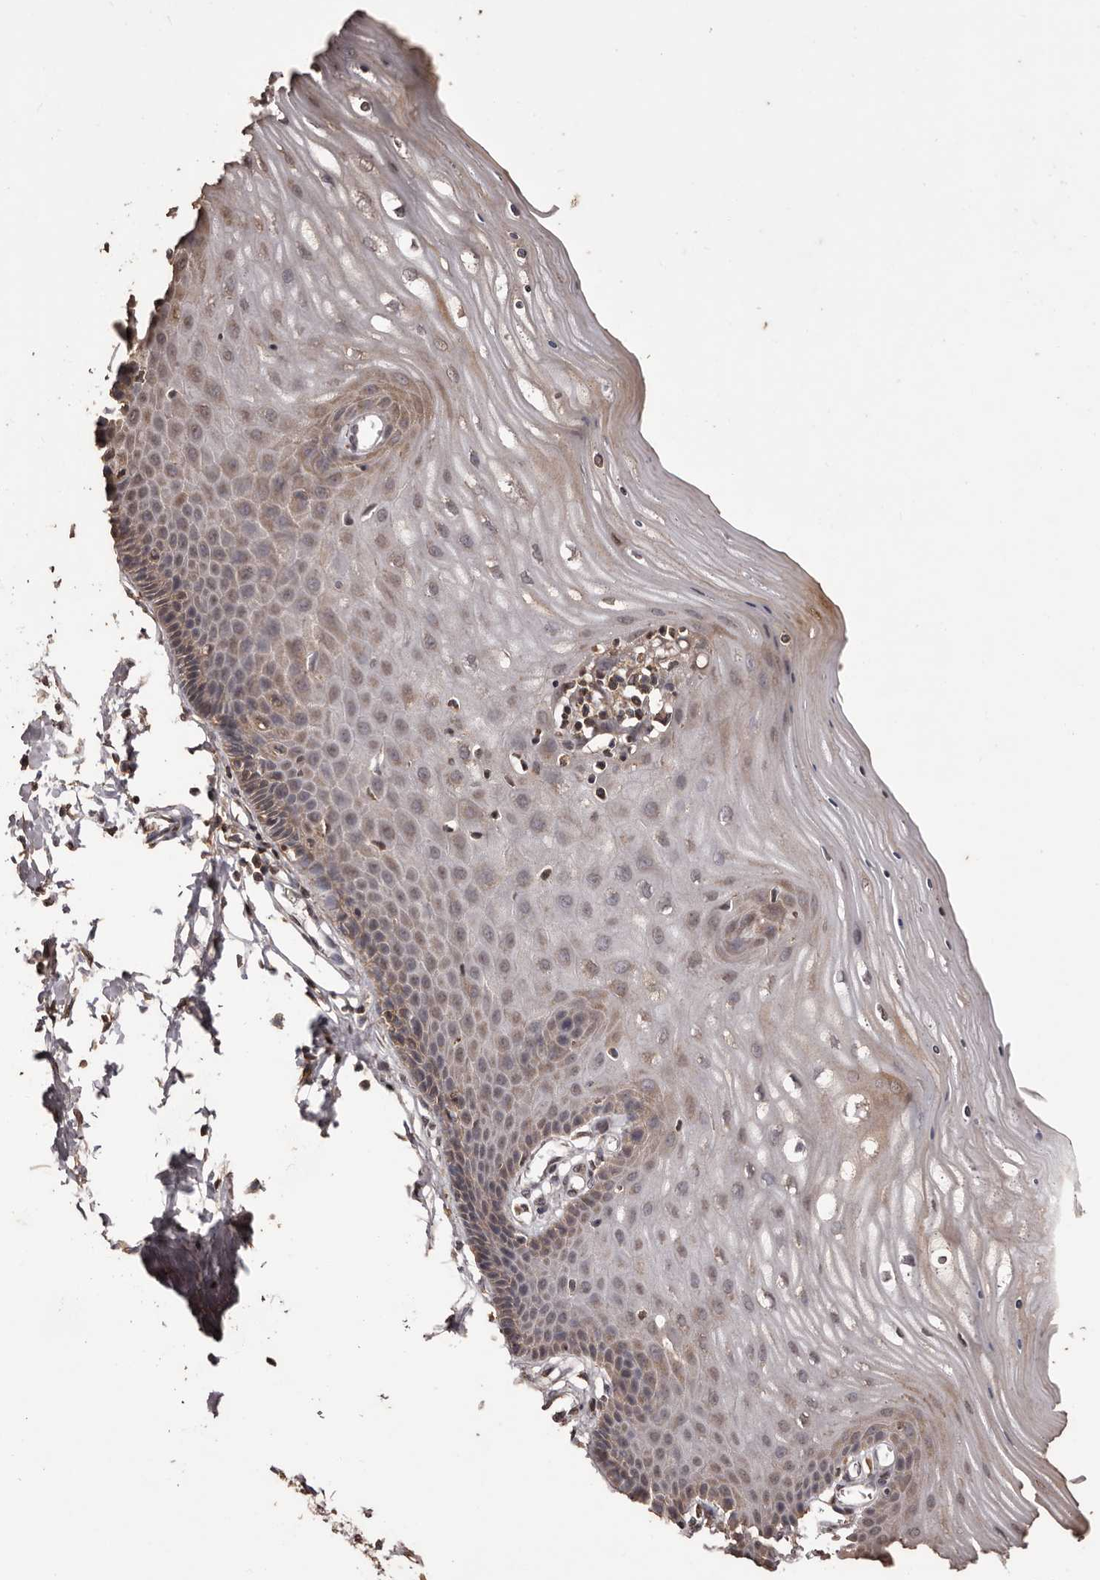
{"staining": {"intensity": "negative", "quantity": "none", "location": "none"}, "tissue": "cervix", "cell_type": "Glandular cells", "image_type": "normal", "snomed": [{"axis": "morphology", "description": "Normal tissue, NOS"}, {"axis": "topography", "description": "Cervix"}], "caption": "This is an immunohistochemistry histopathology image of unremarkable human cervix. There is no positivity in glandular cells.", "gene": "NAV1", "patient": {"sex": "female", "age": 55}}